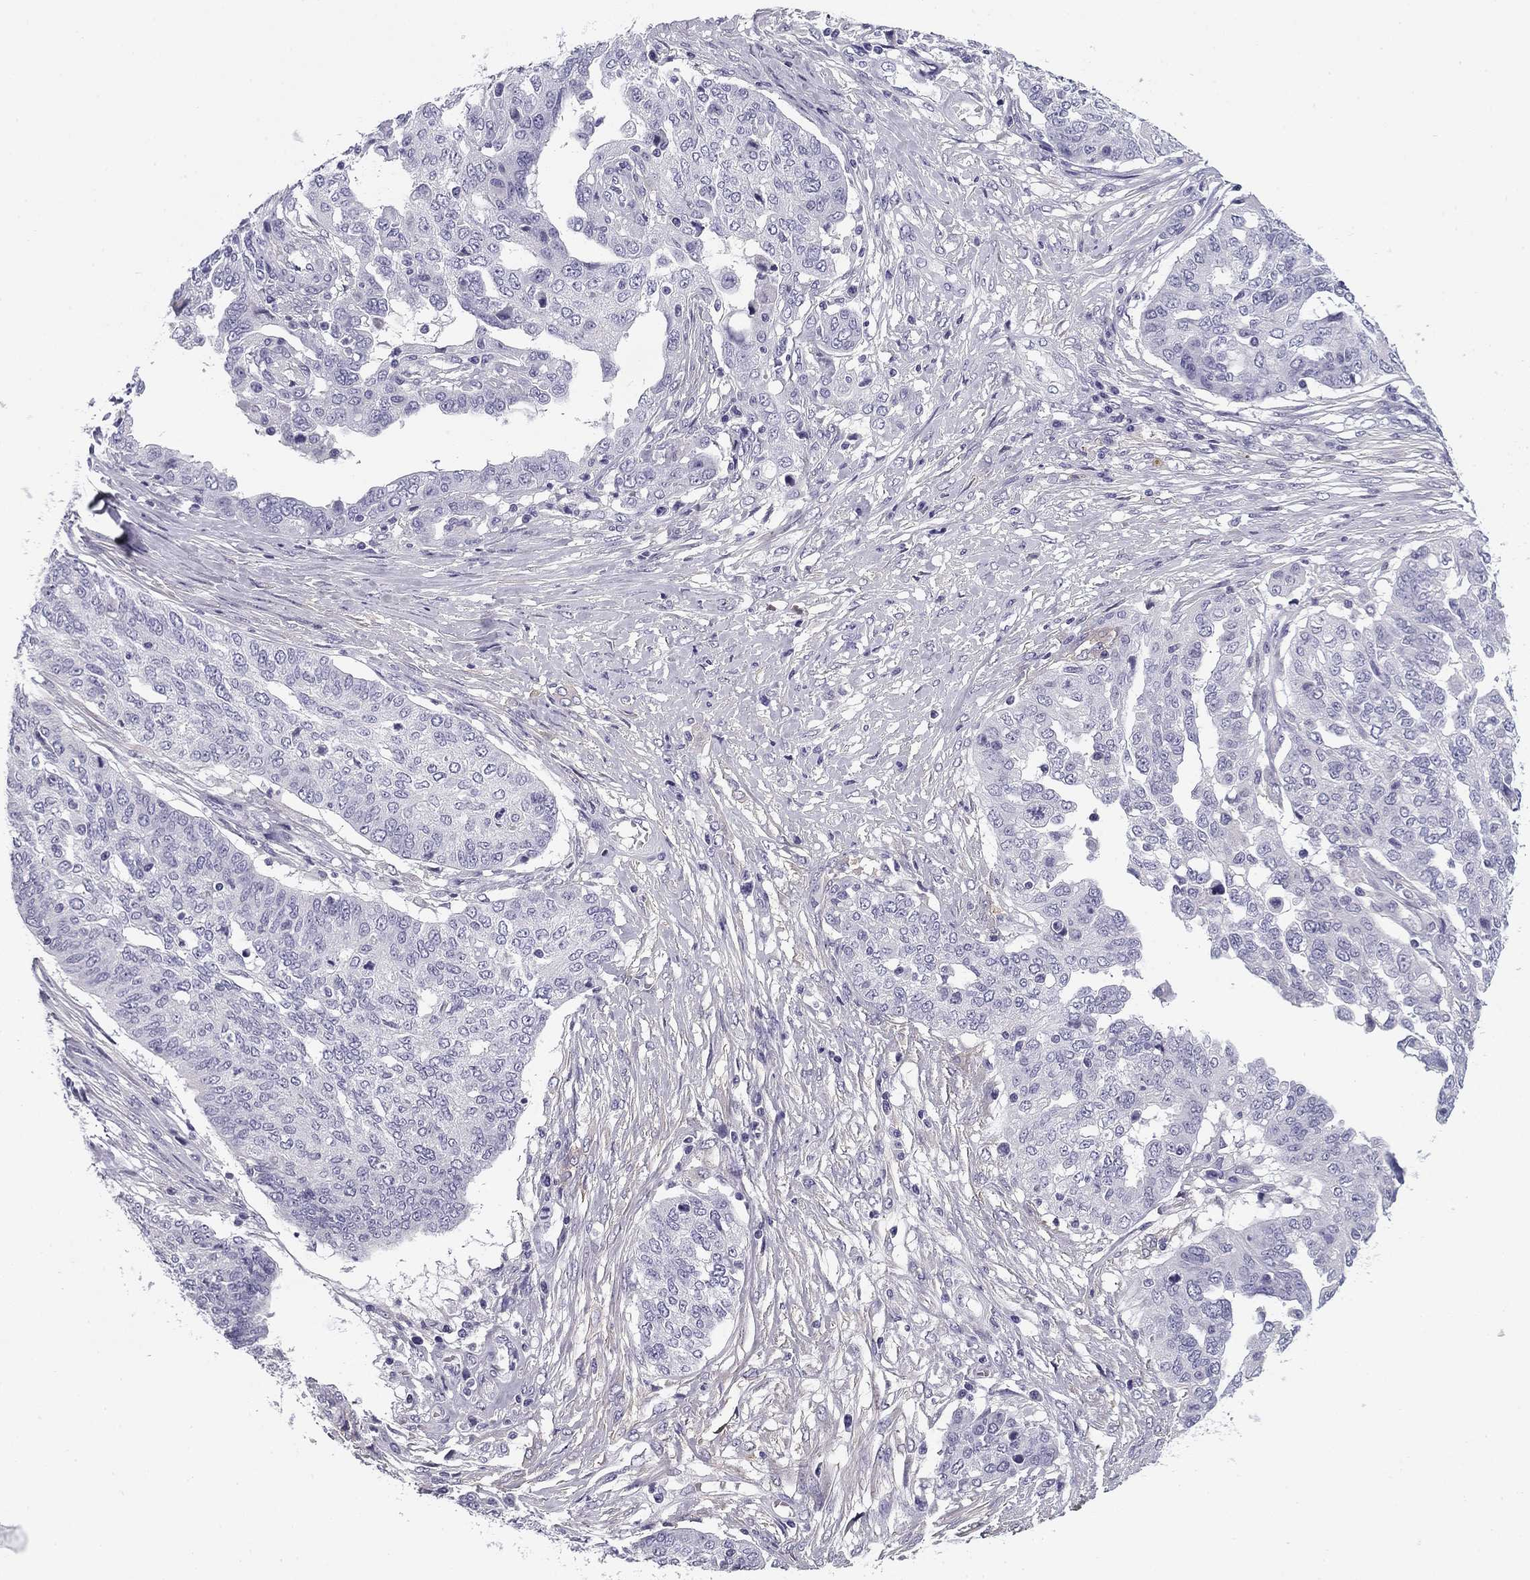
{"staining": {"intensity": "negative", "quantity": "none", "location": "none"}, "tissue": "ovarian cancer", "cell_type": "Tumor cells", "image_type": "cancer", "snomed": [{"axis": "morphology", "description": "Cystadenocarcinoma, serous, NOS"}, {"axis": "topography", "description": "Ovary"}], "caption": "The histopathology image shows no significant staining in tumor cells of serous cystadenocarcinoma (ovarian).", "gene": "FLNC", "patient": {"sex": "female", "age": 67}}